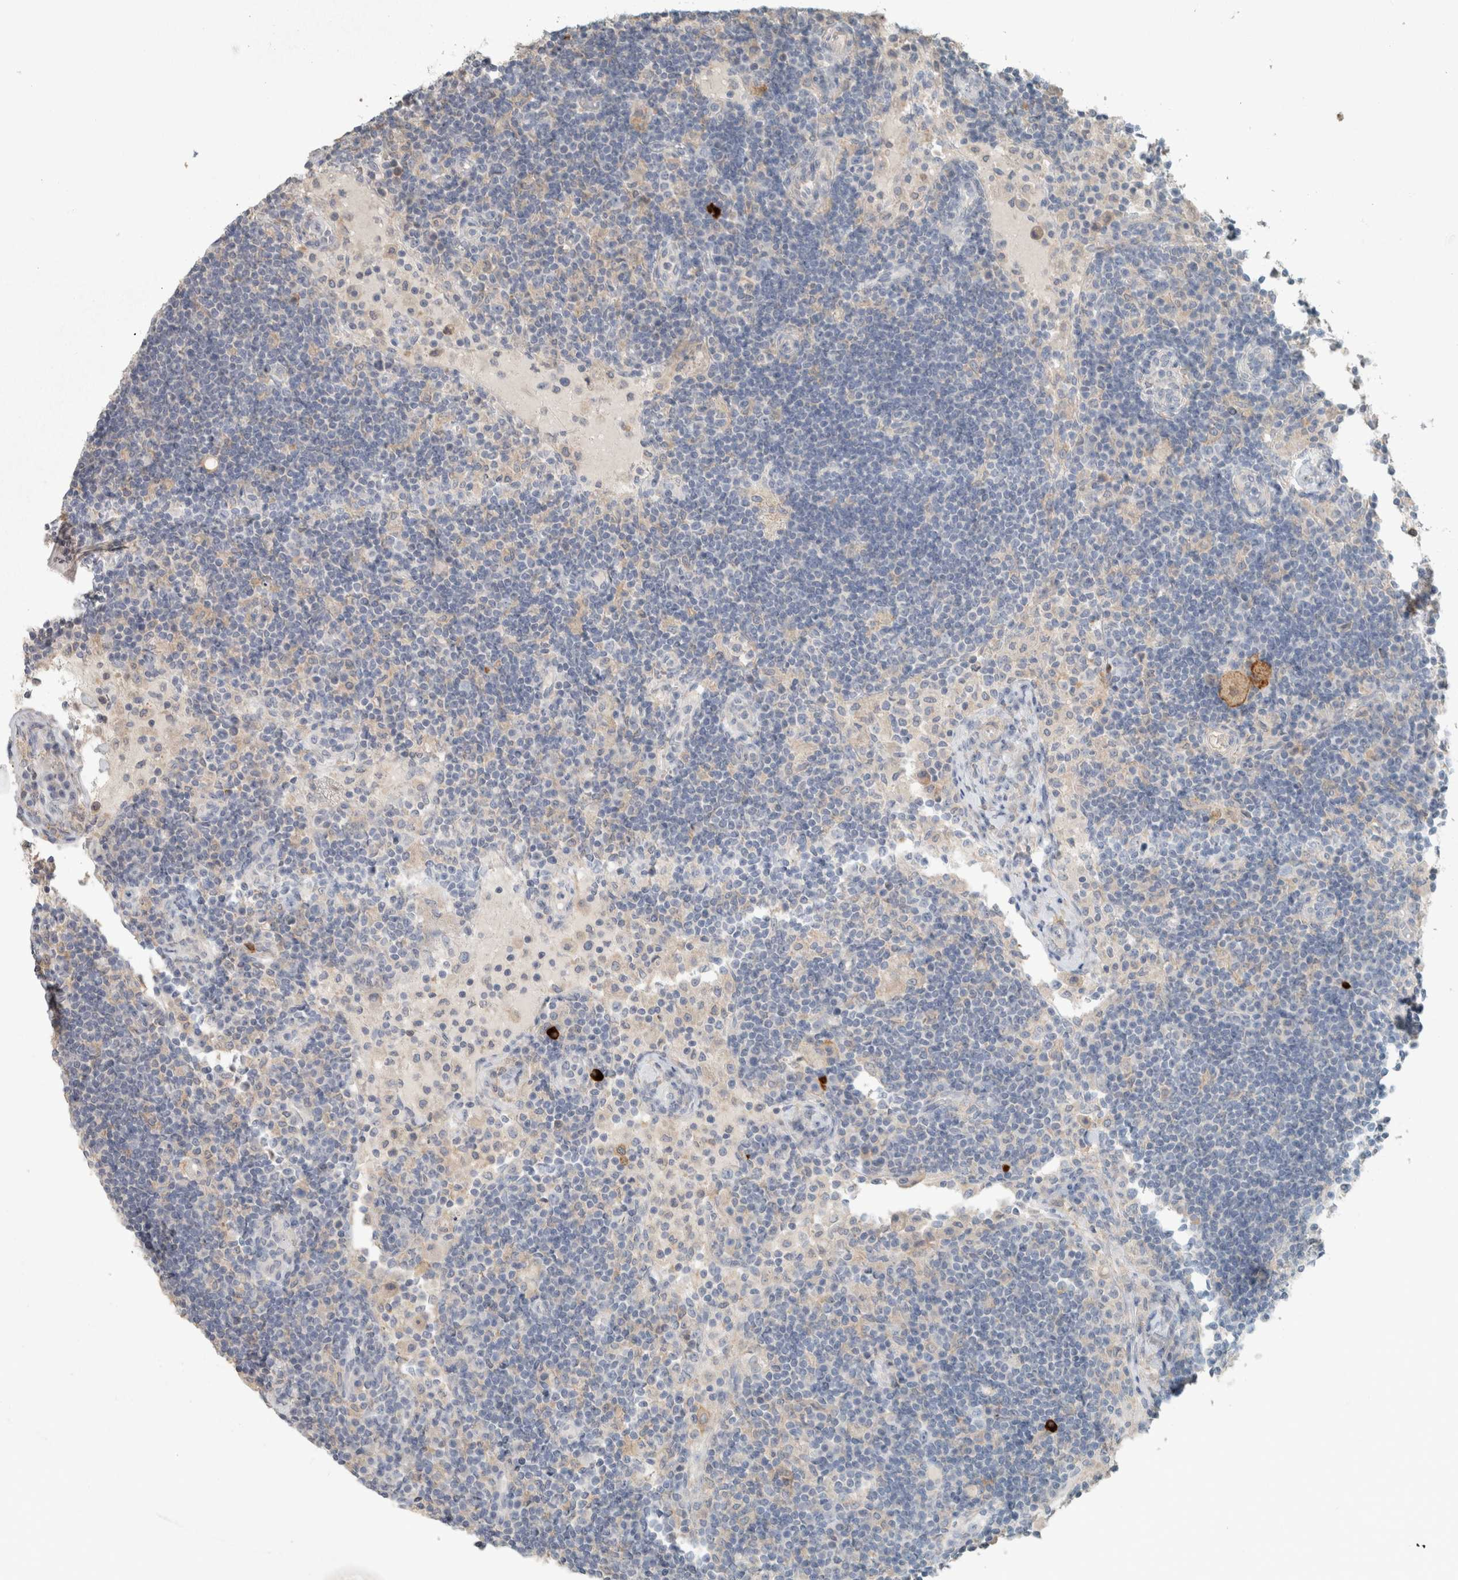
{"staining": {"intensity": "negative", "quantity": "none", "location": "none"}, "tissue": "lymph node", "cell_type": "Germinal center cells", "image_type": "normal", "snomed": [{"axis": "morphology", "description": "Normal tissue, NOS"}, {"axis": "topography", "description": "Lymph node"}], "caption": "Germinal center cells are negative for brown protein staining in unremarkable lymph node. Nuclei are stained in blue.", "gene": "SCIN", "patient": {"sex": "female", "age": 53}}